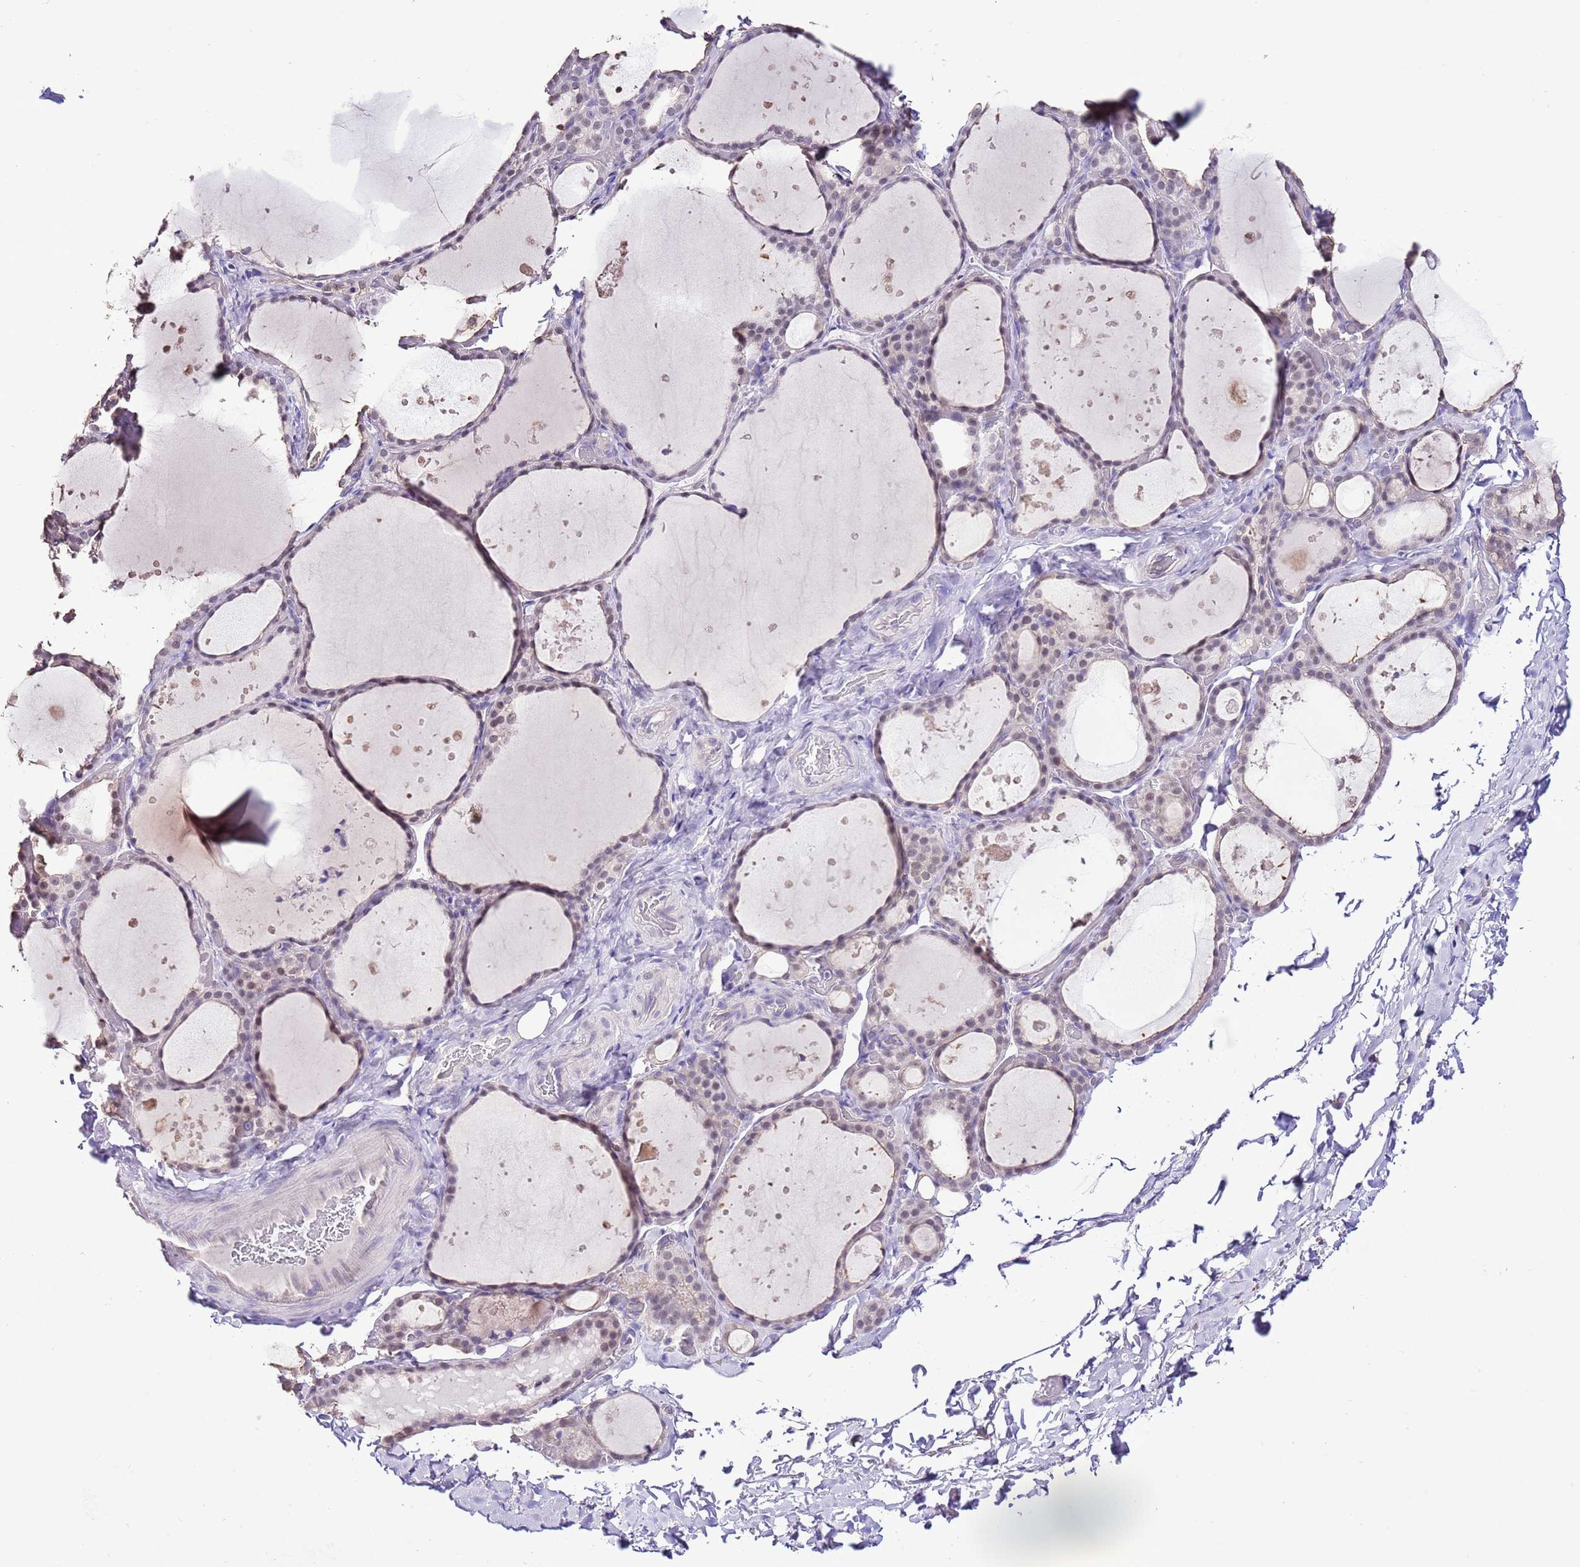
{"staining": {"intensity": "weak", "quantity": "25%-75%", "location": "nuclear"}, "tissue": "thyroid gland", "cell_type": "Glandular cells", "image_type": "normal", "snomed": [{"axis": "morphology", "description": "Normal tissue, NOS"}, {"axis": "topography", "description": "Thyroid gland"}], "caption": "Immunohistochemistry (IHC) (DAB) staining of normal human thyroid gland exhibits weak nuclear protein expression in approximately 25%-75% of glandular cells. (IHC, brightfield microscopy, high magnification).", "gene": "IZUMO4", "patient": {"sex": "female", "age": 44}}